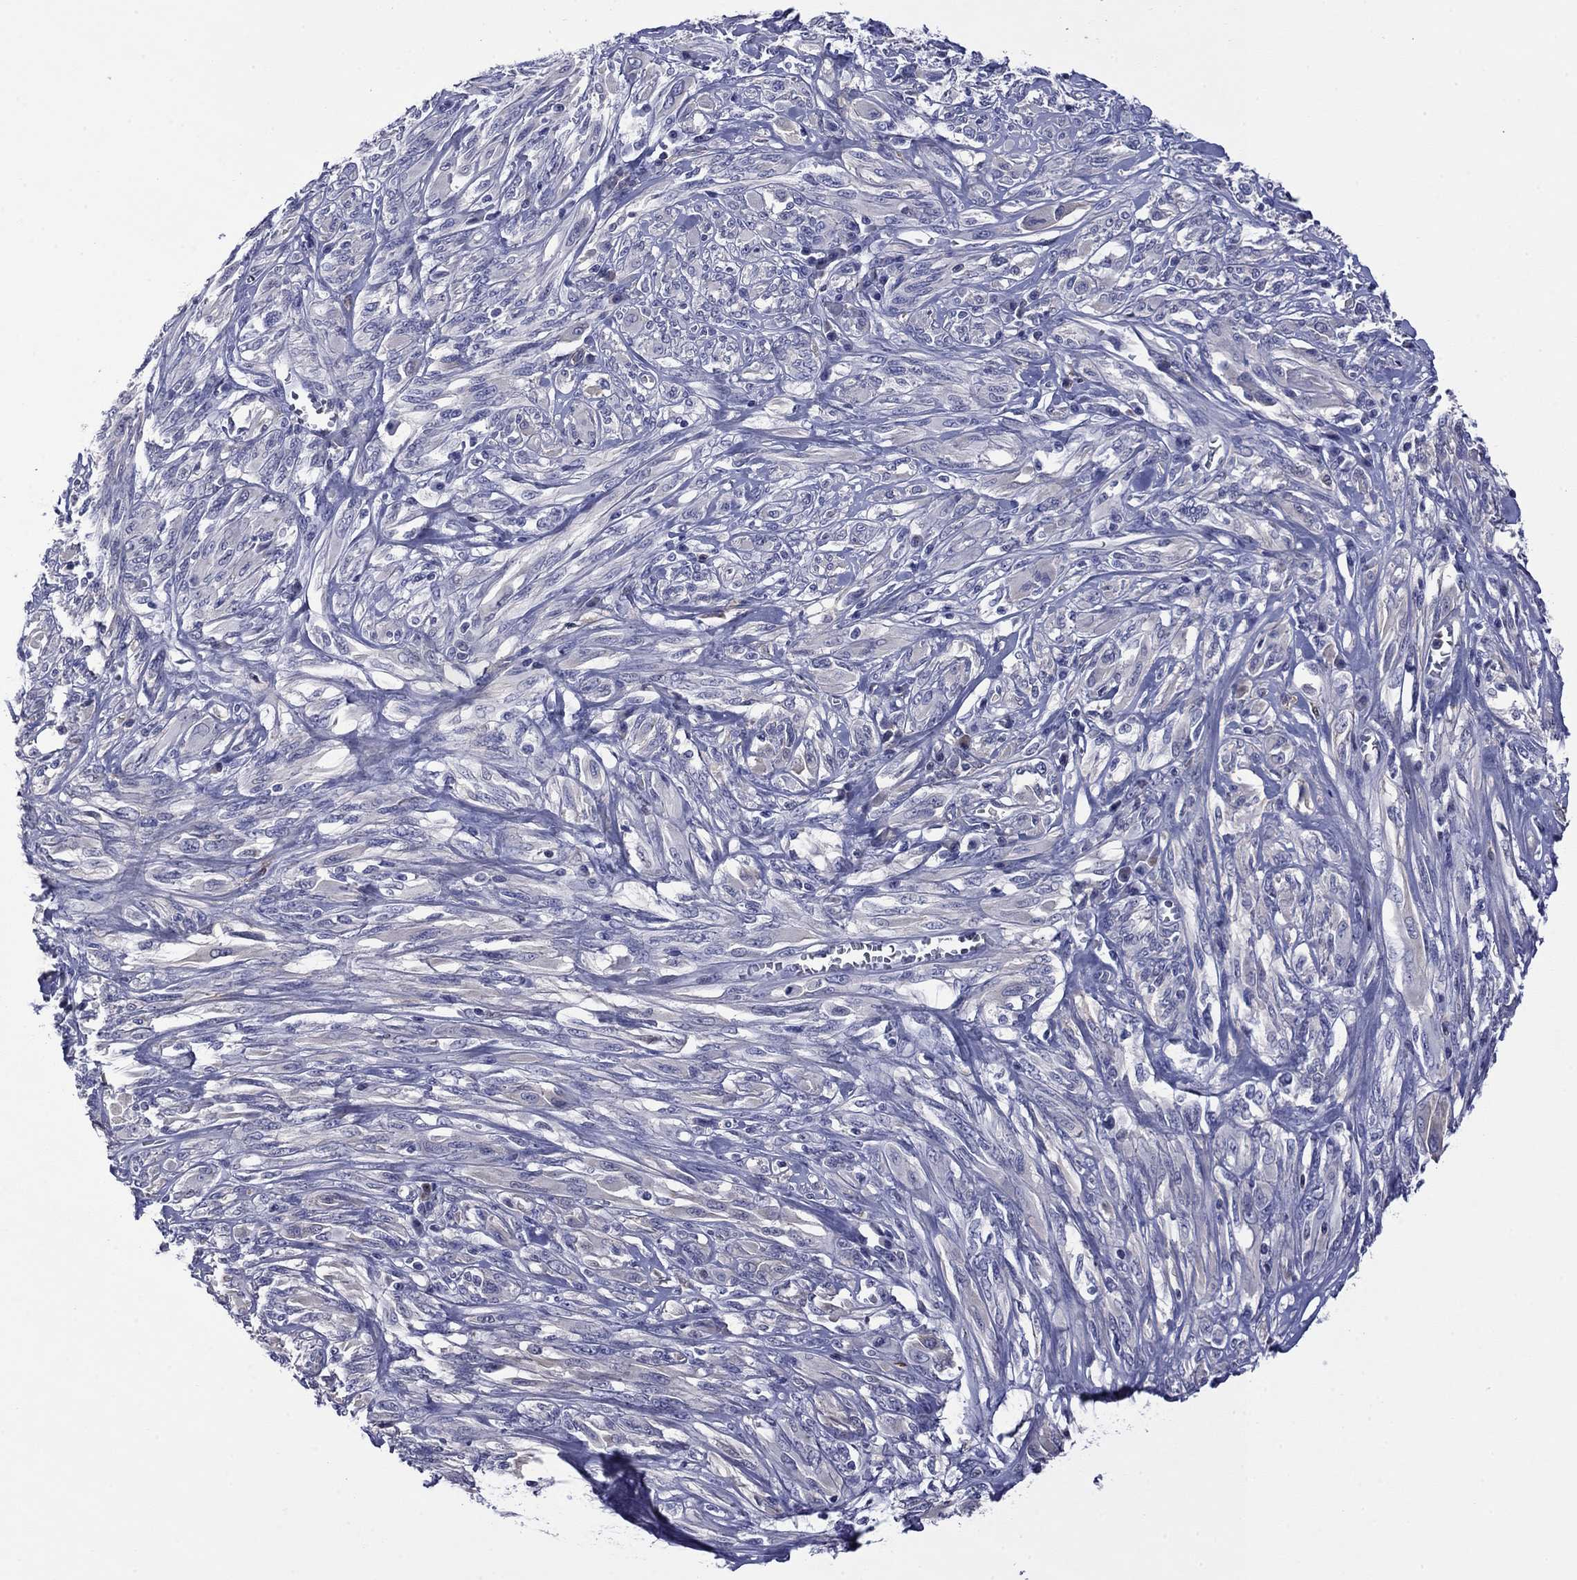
{"staining": {"intensity": "negative", "quantity": "none", "location": "none"}, "tissue": "melanoma", "cell_type": "Tumor cells", "image_type": "cancer", "snomed": [{"axis": "morphology", "description": "Malignant melanoma, NOS"}, {"axis": "topography", "description": "Skin"}], "caption": "IHC image of neoplastic tissue: human melanoma stained with DAB (3,3'-diaminobenzidine) demonstrates no significant protein positivity in tumor cells.", "gene": "APOA2", "patient": {"sex": "female", "age": 91}}